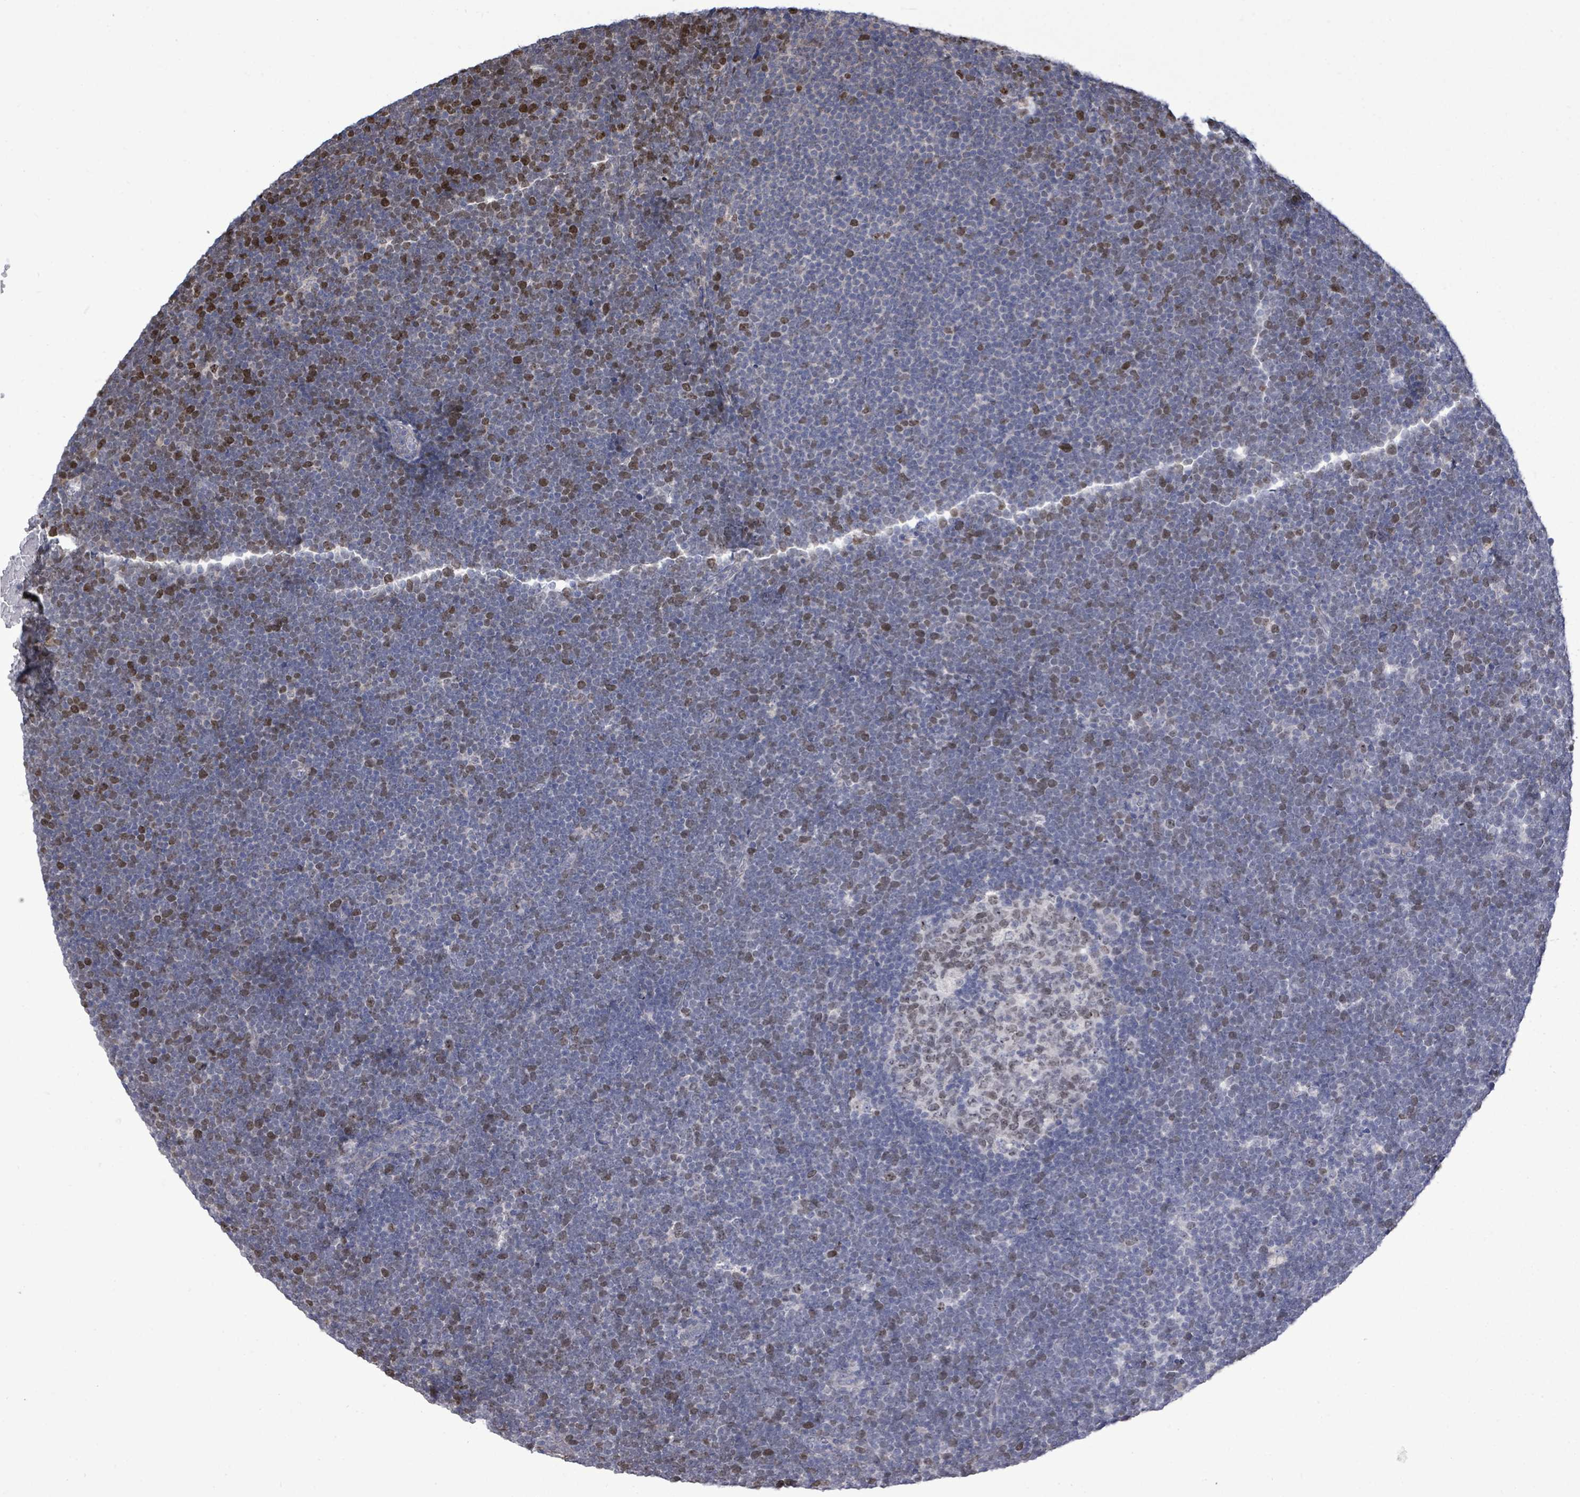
{"staining": {"intensity": "moderate", "quantity": "<25%", "location": "nuclear"}, "tissue": "lymphoma", "cell_type": "Tumor cells", "image_type": "cancer", "snomed": [{"axis": "morphology", "description": "Malignant lymphoma, non-Hodgkin's type, High grade"}, {"axis": "topography", "description": "Lymph node"}], "caption": "An IHC image of tumor tissue is shown. Protein staining in brown highlights moderate nuclear positivity in malignant lymphoma, non-Hodgkin's type (high-grade) within tumor cells.", "gene": "PAPSS1", "patient": {"sex": "male", "age": 13}}